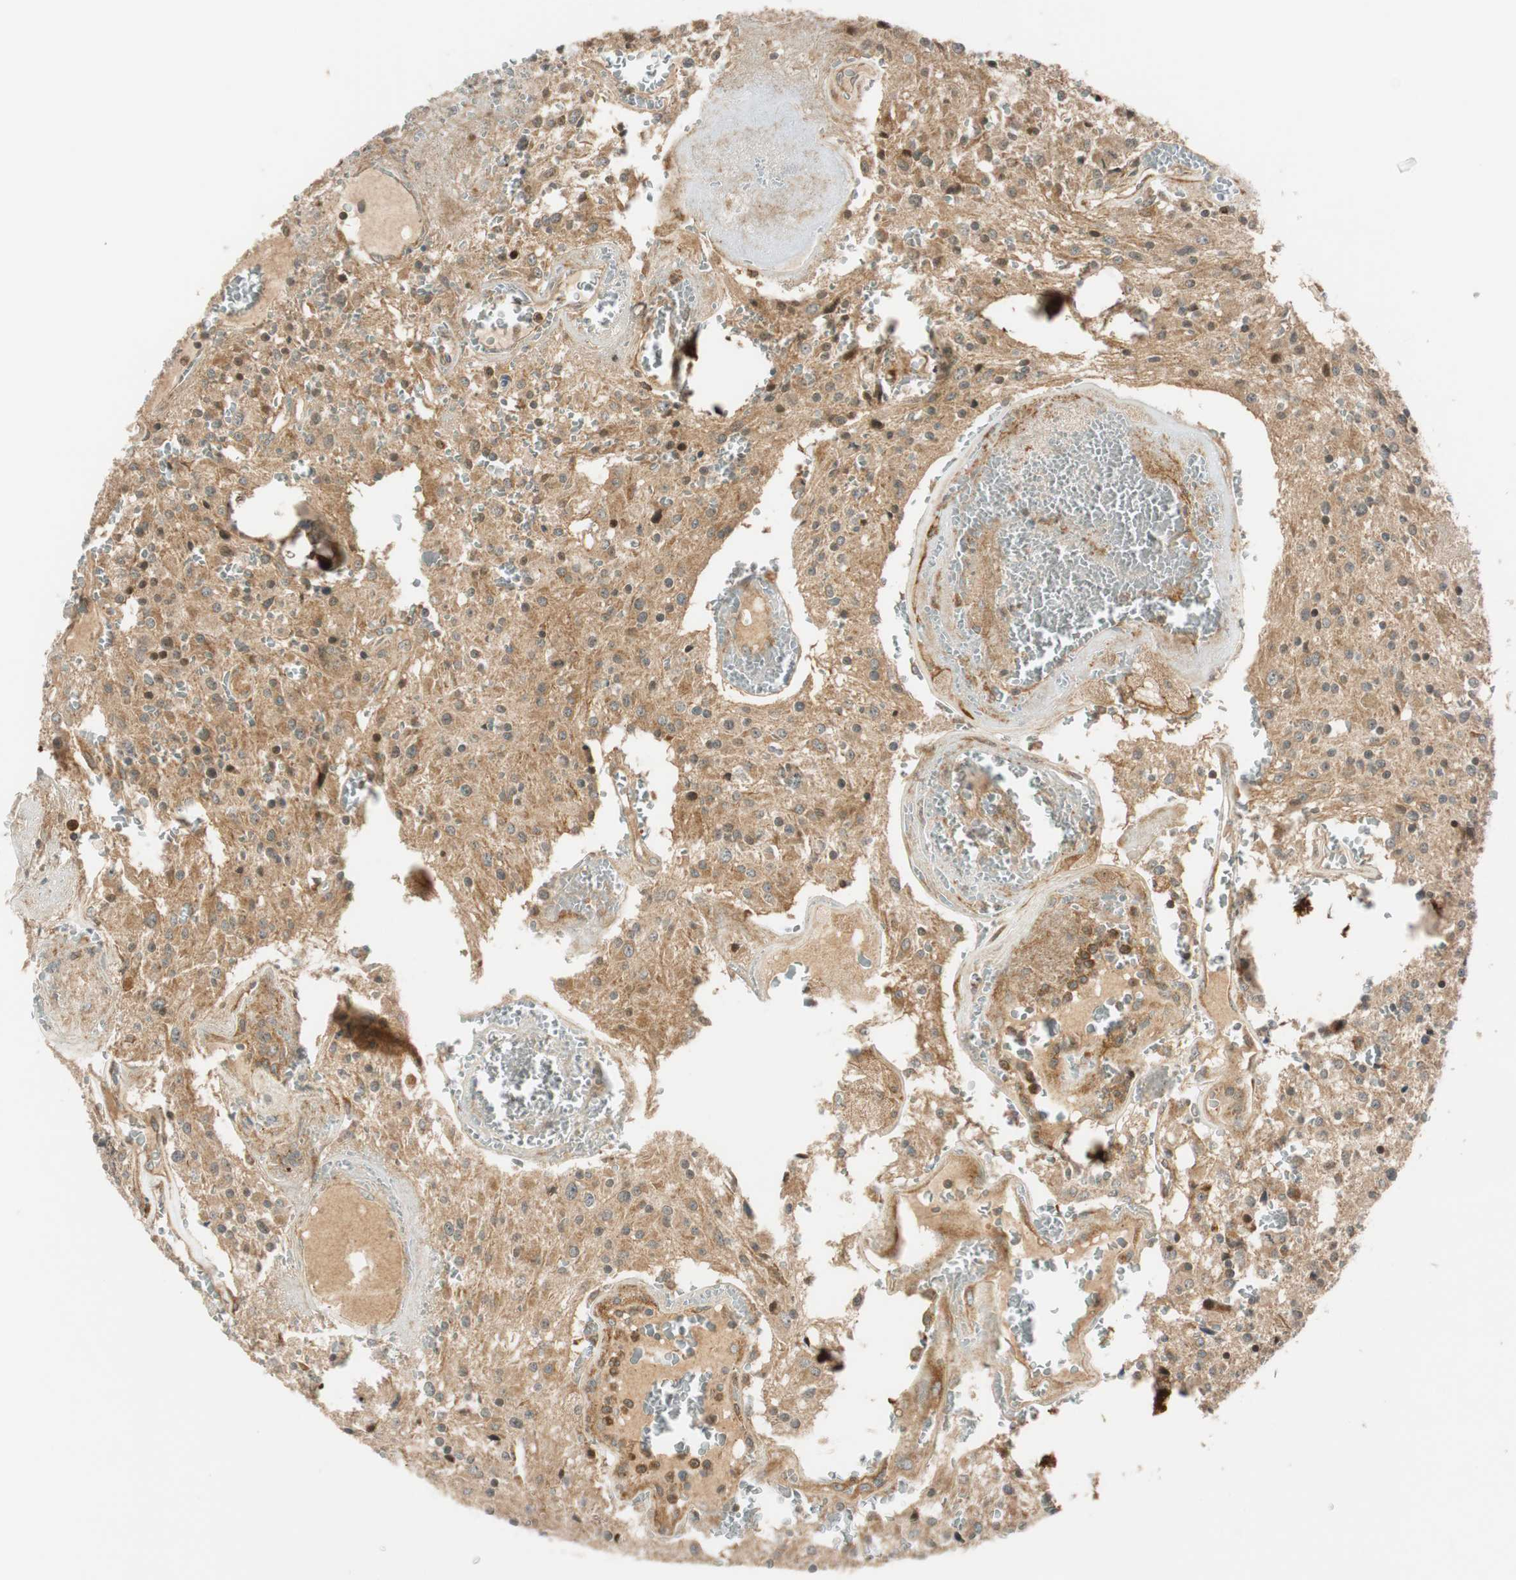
{"staining": {"intensity": "negative", "quantity": "none", "location": "none"}, "tissue": "glioma", "cell_type": "Tumor cells", "image_type": "cancer", "snomed": [{"axis": "morphology", "description": "Glioma, malignant, Low grade"}, {"axis": "topography", "description": "Brain"}], "caption": "Immunohistochemistry image of neoplastic tissue: glioma stained with DAB (3,3'-diaminobenzidine) exhibits no significant protein expression in tumor cells.", "gene": "ABI1", "patient": {"sex": "male", "age": 58}}